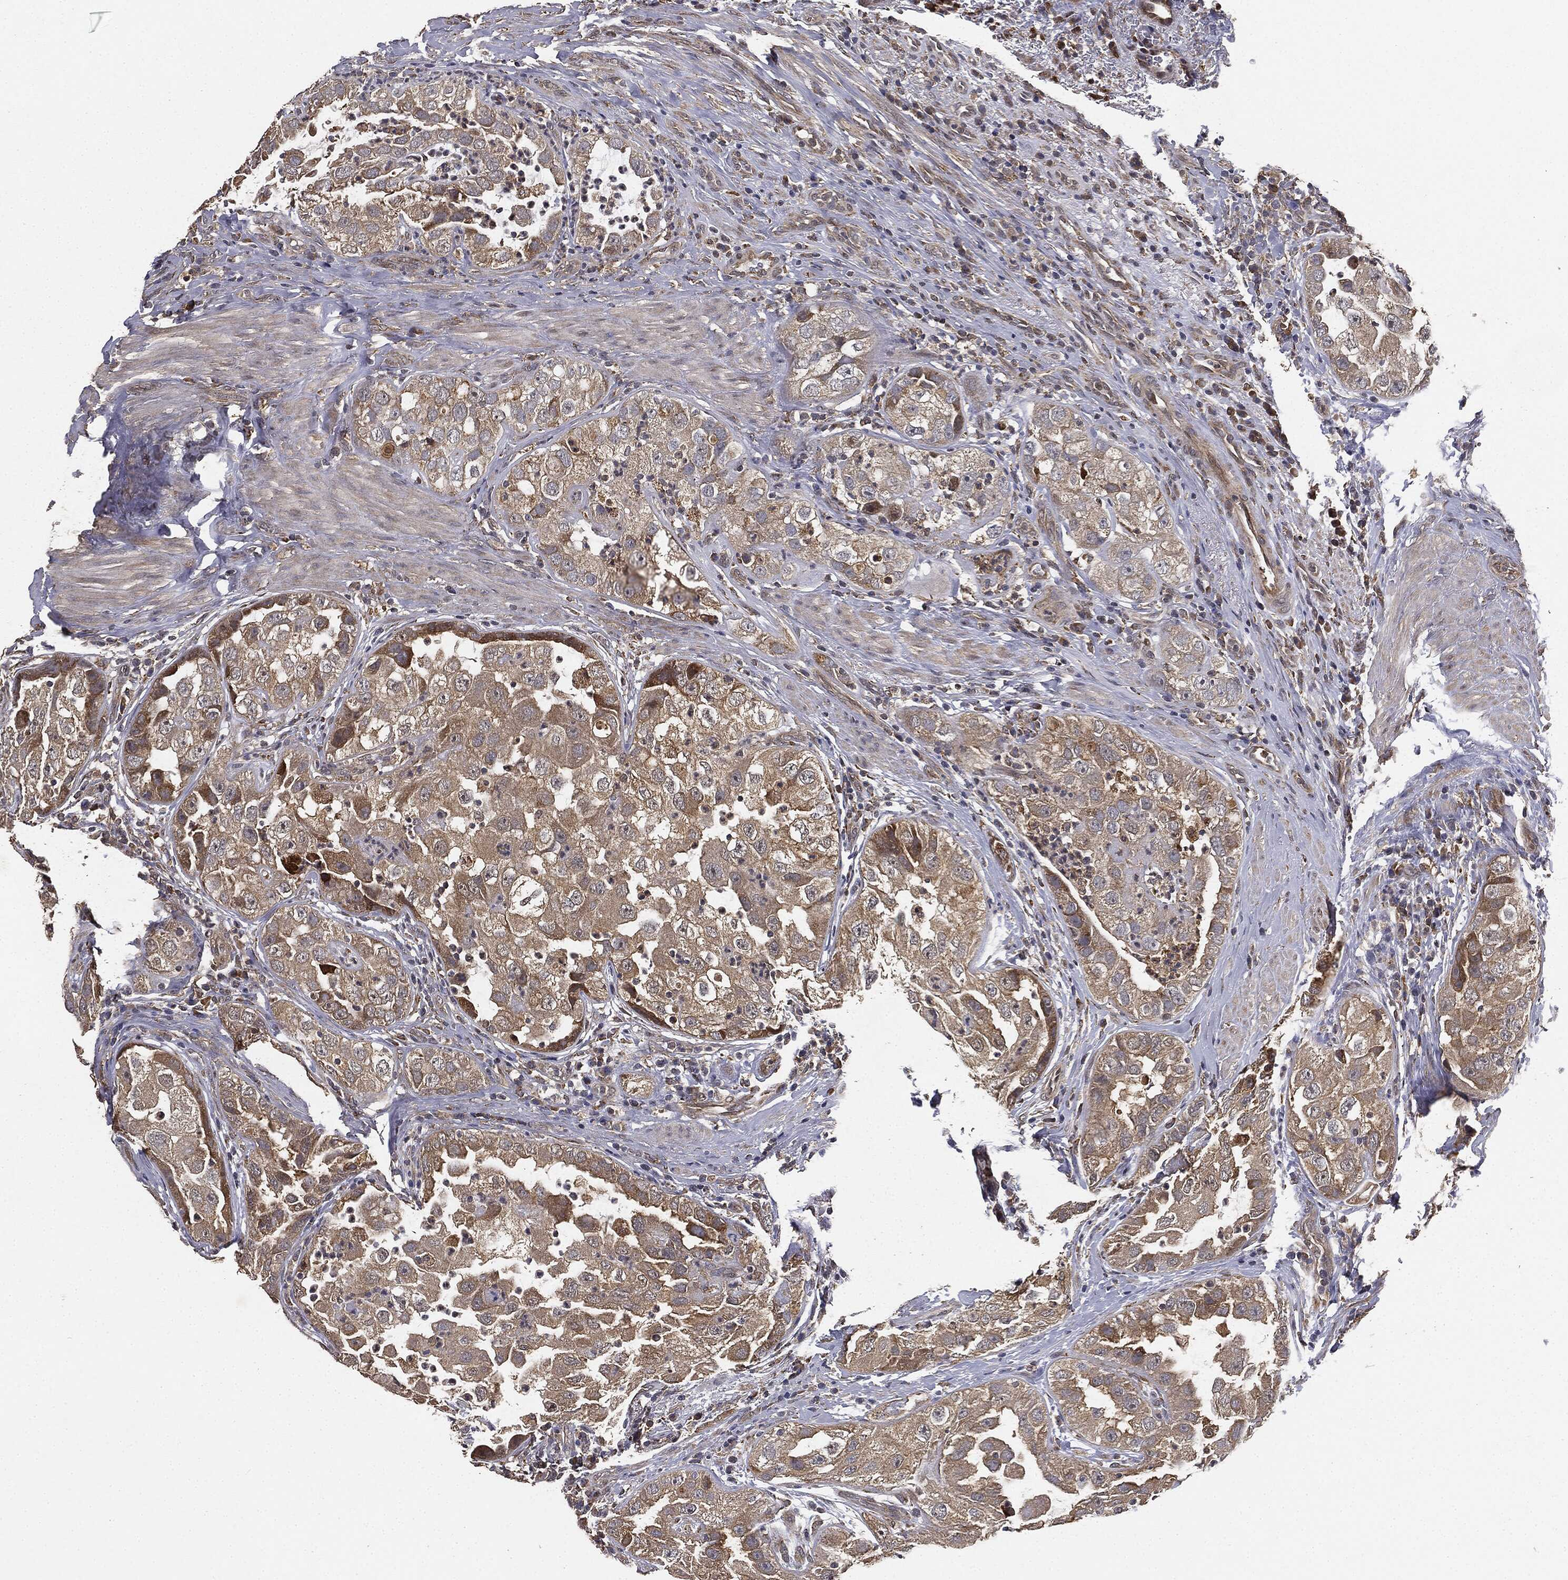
{"staining": {"intensity": "weak", "quantity": ">75%", "location": "cytoplasmic/membranous"}, "tissue": "urothelial cancer", "cell_type": "Tumor cells", "image_type": "cancer", "snomed": [{"axis": "morphology", "description": "Urothelial carcinoma, High grade"}, {"axis": "topography", "description": "Urinary bladder"}], "caption": "Tumor cells show low levels of weak cytoplasmic/membranous expression in about >75% of cells in human urothelial cancer.", "gene": "MIER2", "patient": {"sex": "female", "age": 41}}